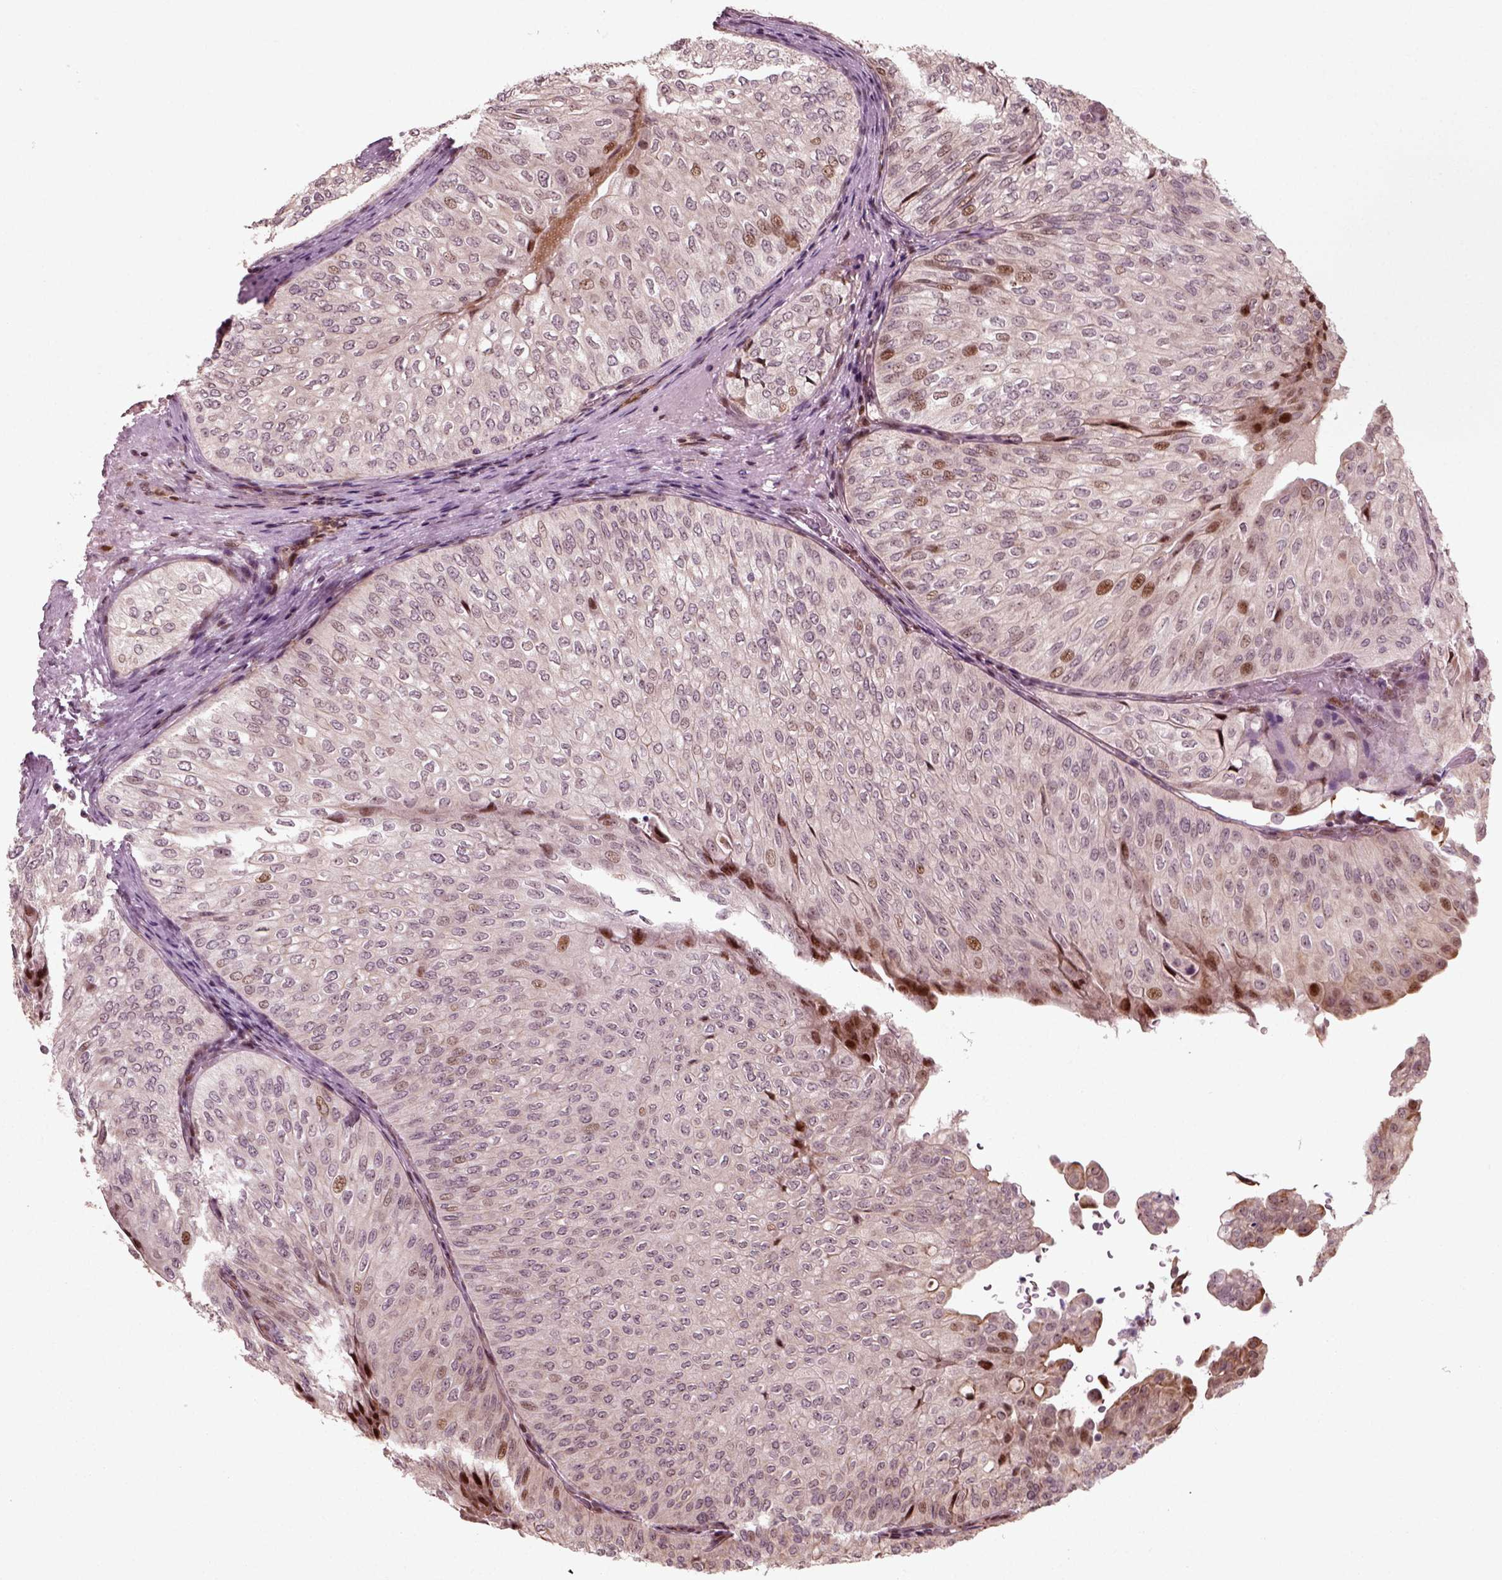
{"staining": {"intensity": "moderate", "quantity": "<25%", "location": "nuclear"}, "tissue": "urothelial cancer", "cell_type": "Tumor cells", "image_type": "cancer", "snomed": [{"axis": "morphology", "description": "Urothelial carcinoma, NOS"}, {"axis": "topography", "description": "Urinary bladder"}], "caption": "Urothelial cancer stained with DAB immunohistochemistry (IHC) exhibits low levels of moderate nuclear staining in about <25% of tumor cells.", "gene": "CDC14A", "patient": {"sex": "male", "age": 62}}